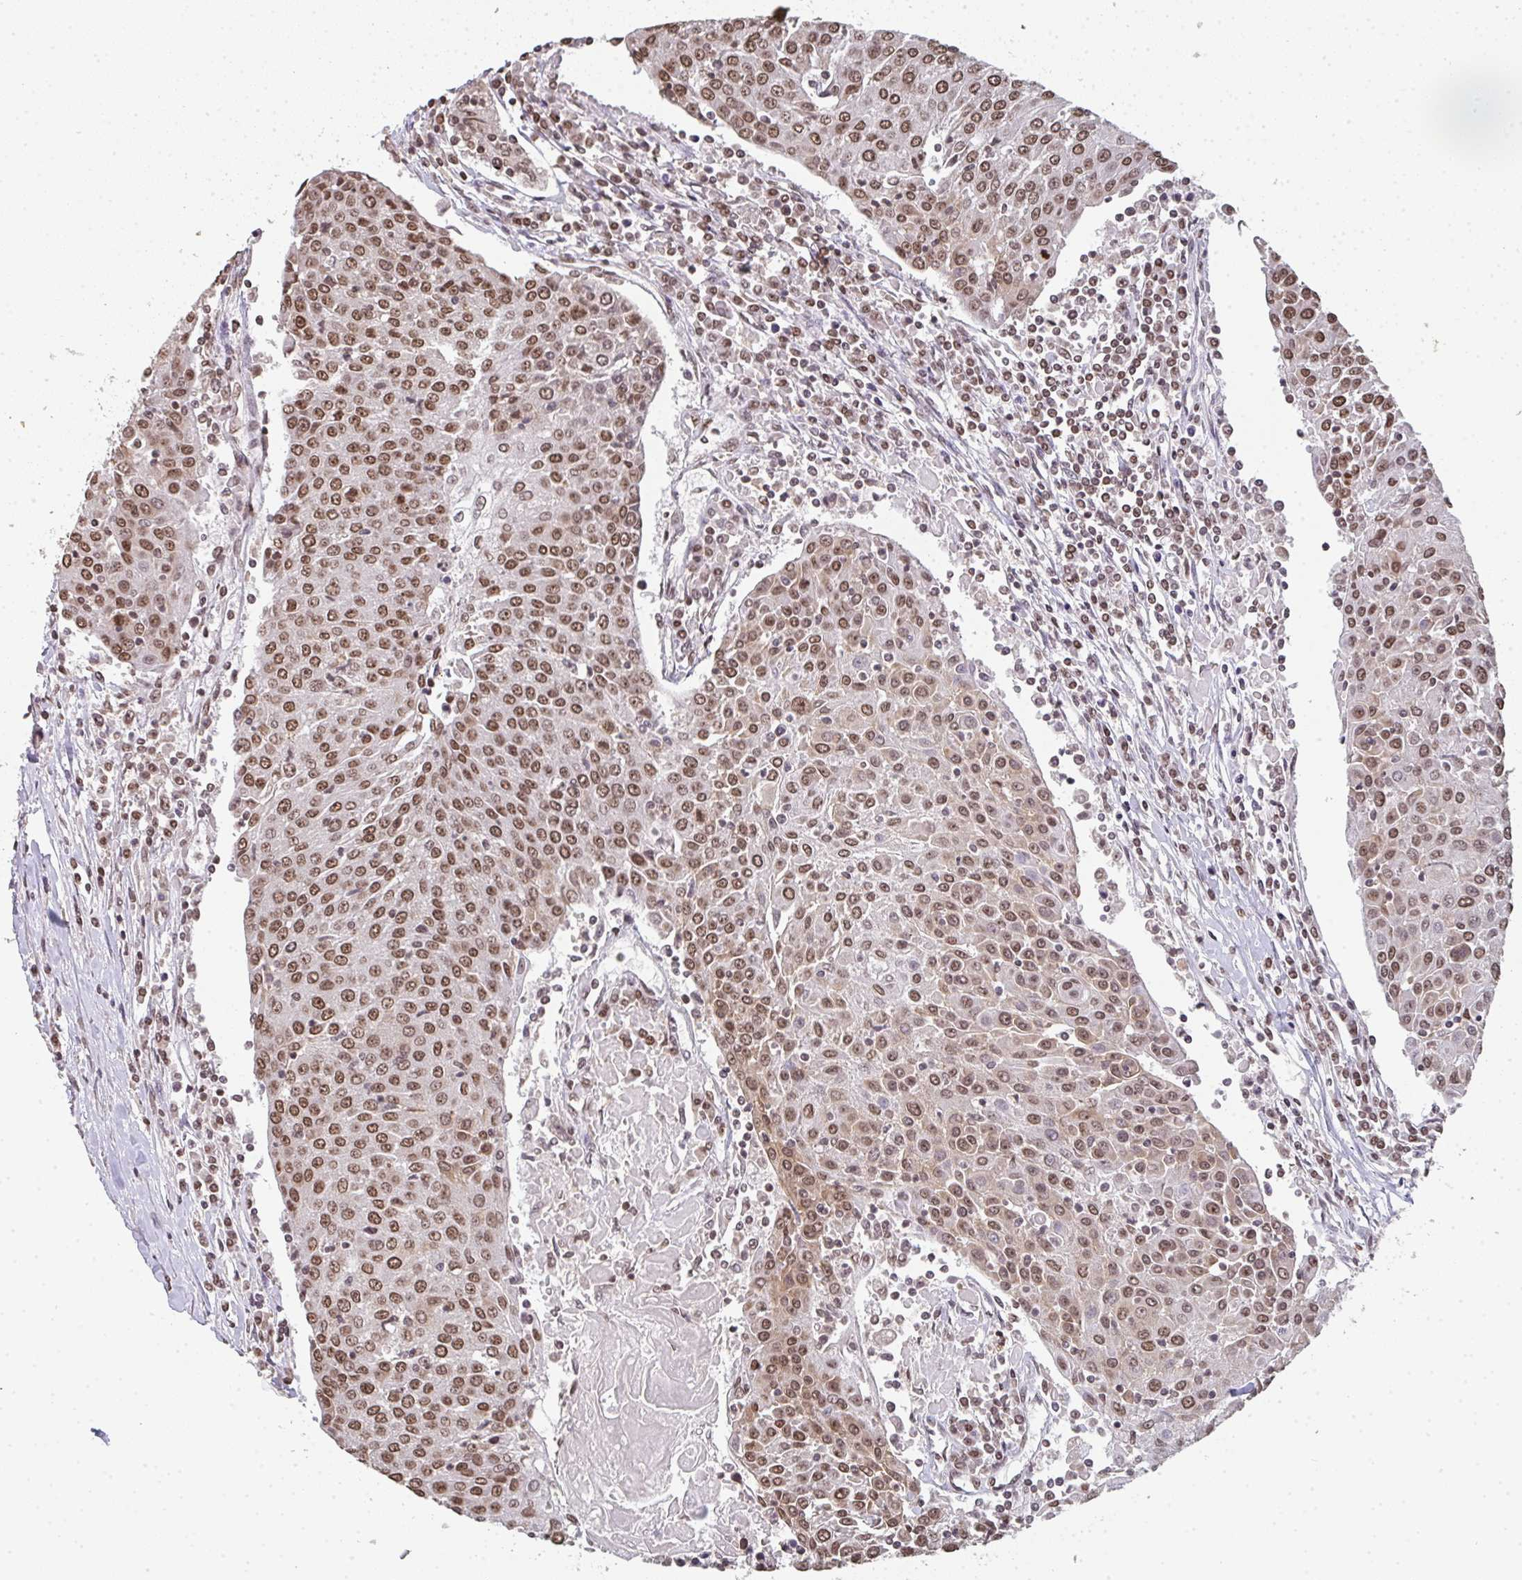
{"staining": {"intensity": "moderate", "quantity": ">75%", "location": "nuclear"}, "tissue": "urothelial cancer", "cell_type": "Tumor cells", "image_type": "cancer", "snomed": [{"axis": "morphology", "description": "Urothelial carcinoma, High grade"}, {"axis": "topography", "description": "Urinary bladder"}], "caption": "Immunohistochemistry (IHC) micrograph of urothelial cancer stained for a protein (brown), which displays medium levels of moderate nuclear staining in about >75% of tumor cells.", "gene": "DKC1", "patient": {"sex": "female", "age": 85}}